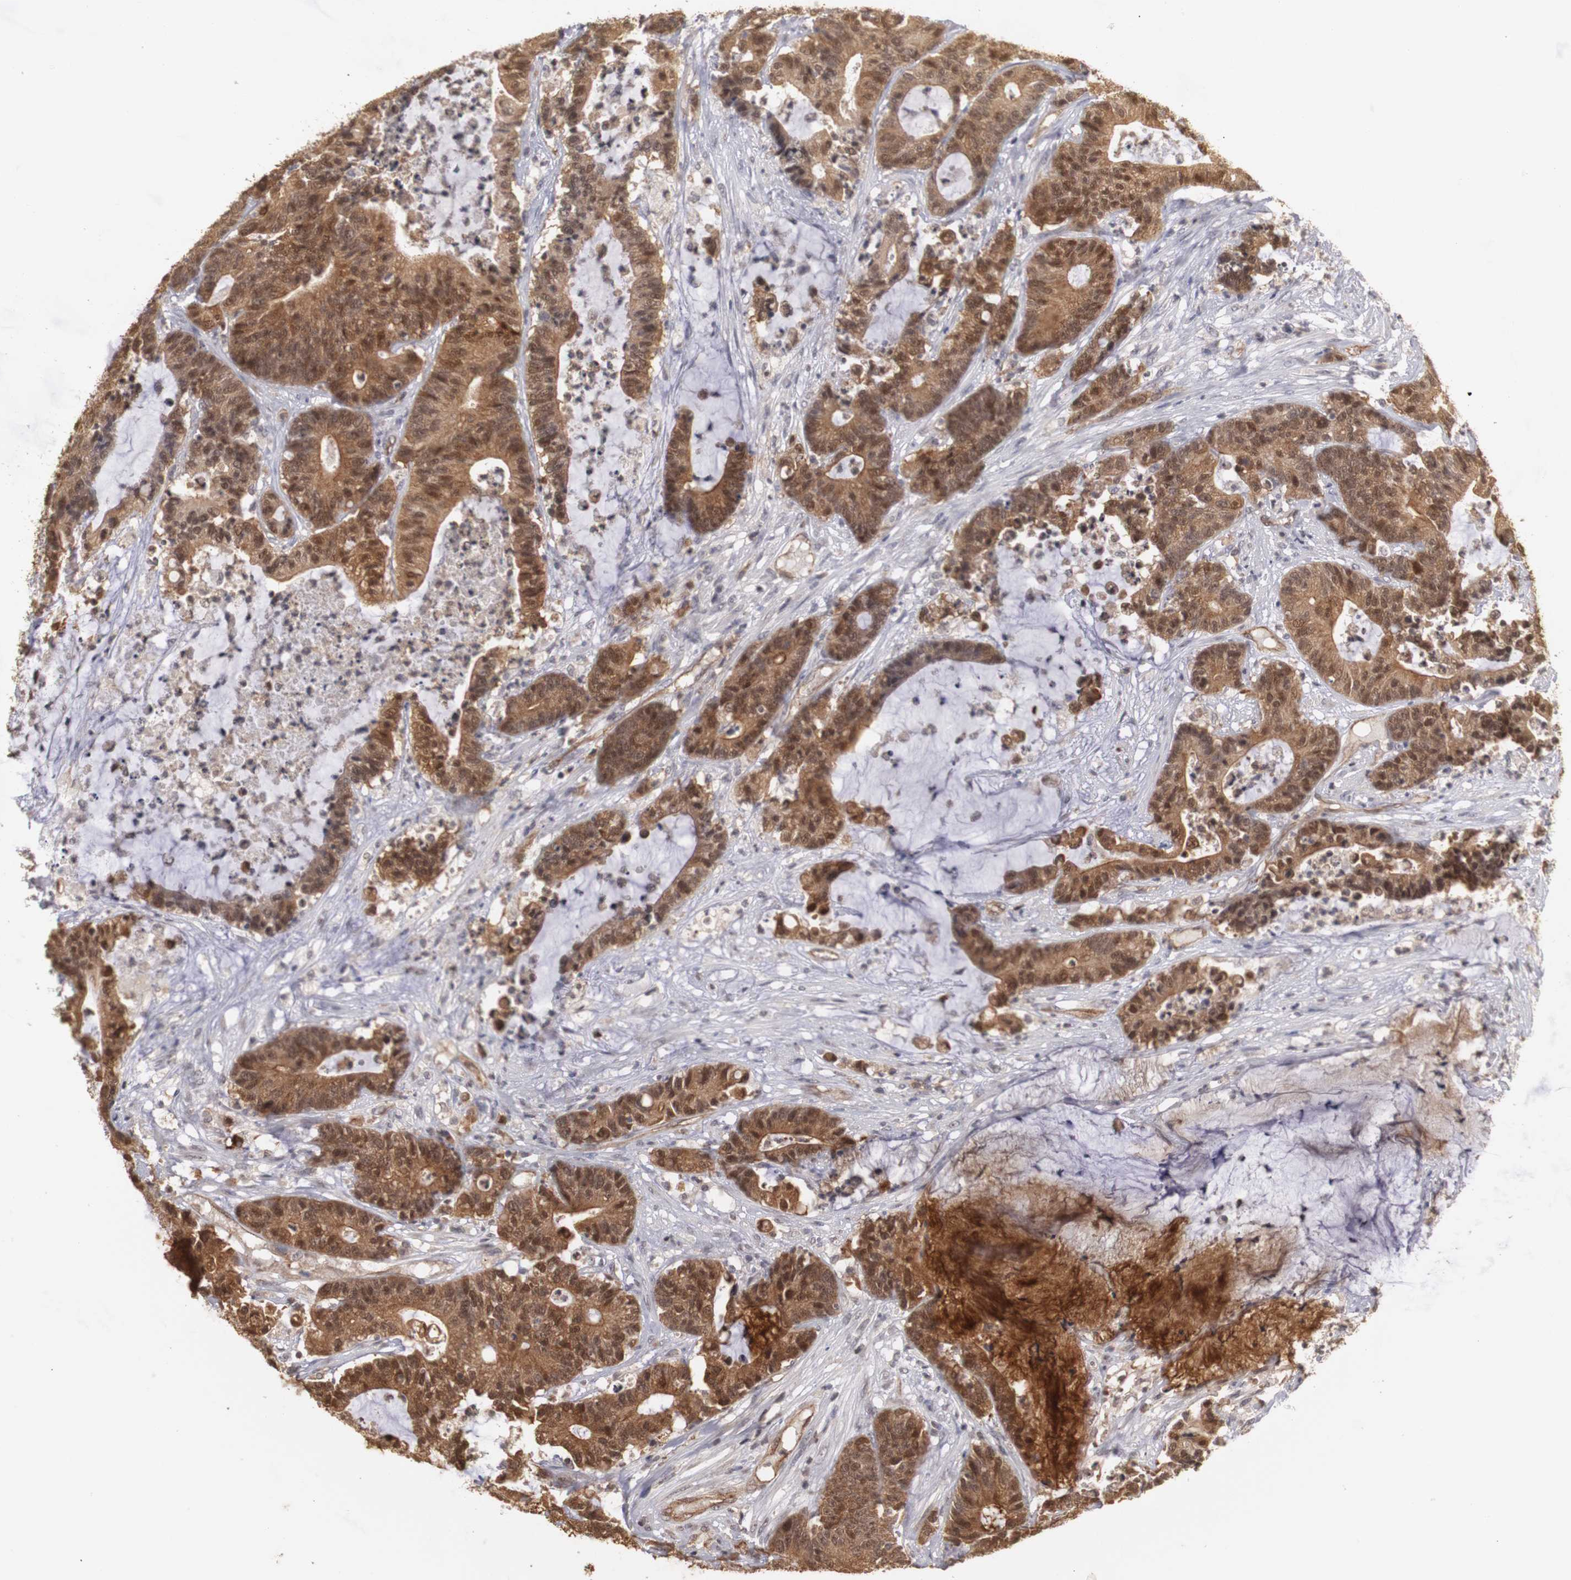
{"staining": {"intensity": "strong", "quantity": ">75%", "location": "cytoplasmic/membranous,nuclear"}, "tissue": "colorectal cancer", "cell_type": "Tumor cells", "image_type": "cancer", "snomed": [{"axis": "morphology", "description": "Adenocarcinoma, NOS"}, {"axis": "topography", "description": "Colon"}], "caption": "A brown stain shows strong cytoplasmic/membranous and nuclear expression of a protein in adenocarcinoma (colorectal) tumor cells.", "gene": "PLEKHA1", "patient": {"sex": "female", "age": 84}}